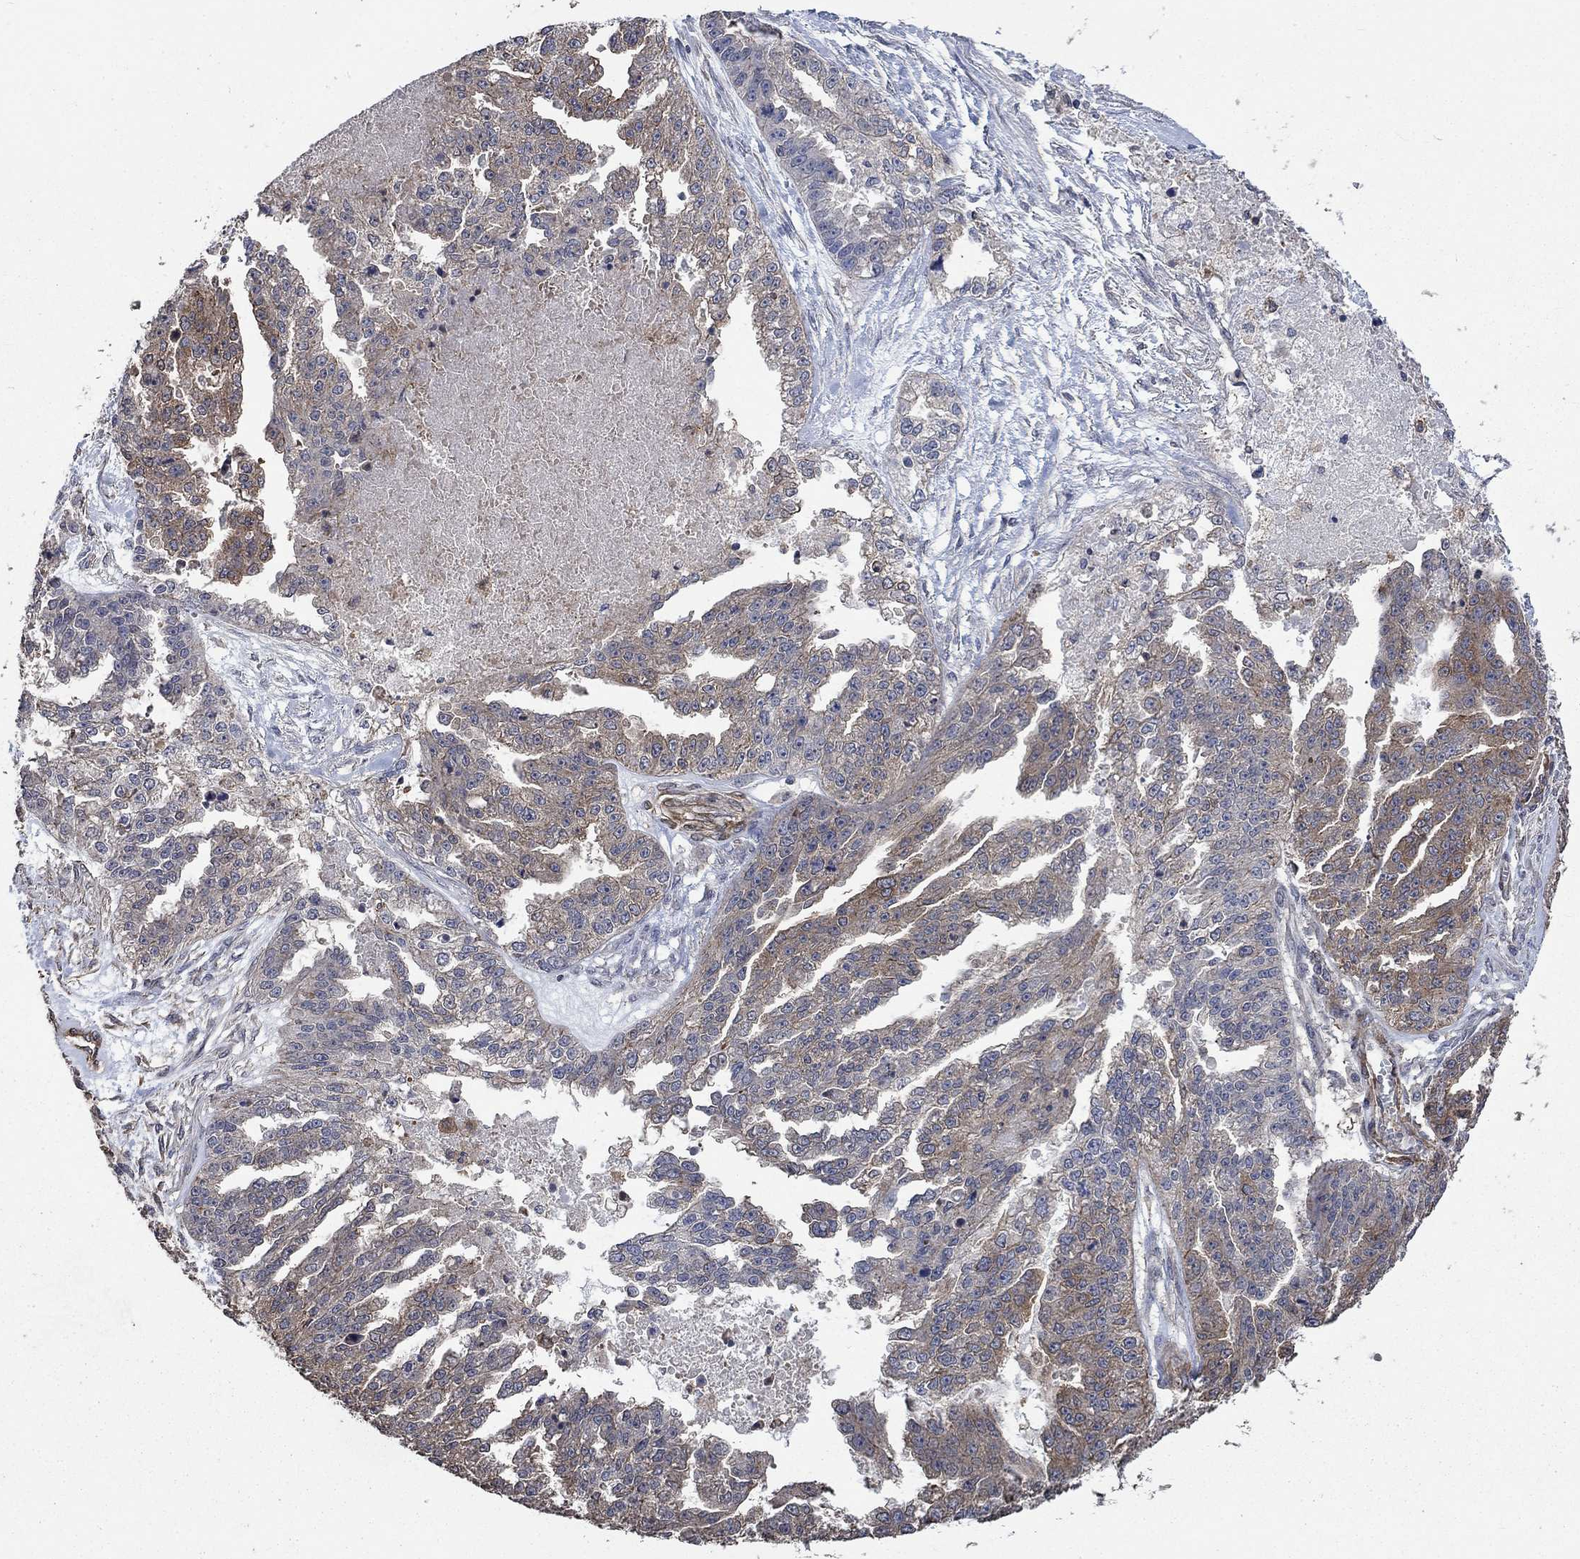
{"staining": {"intensity": "weak", "quantity": "<25%", "location": "cytoplasmic/membranous"}, "tissue": "ovarian cancer", "cell_type": "Tumor cells", "image_type": "cancer", "snomed": [{"axis": "morphology", "description": "Cystadenocarcinoma, serous, NOS"}, {"axis": "topography", "description": "Ovary"}], "caption": "This is an immunohistochemistry (IHC) image of ovarian serous cystadenocarcinoma. There is no expression in tumor cells.", "gene": "PDE3A", "patient": {"sex": "female", "age": 58}}